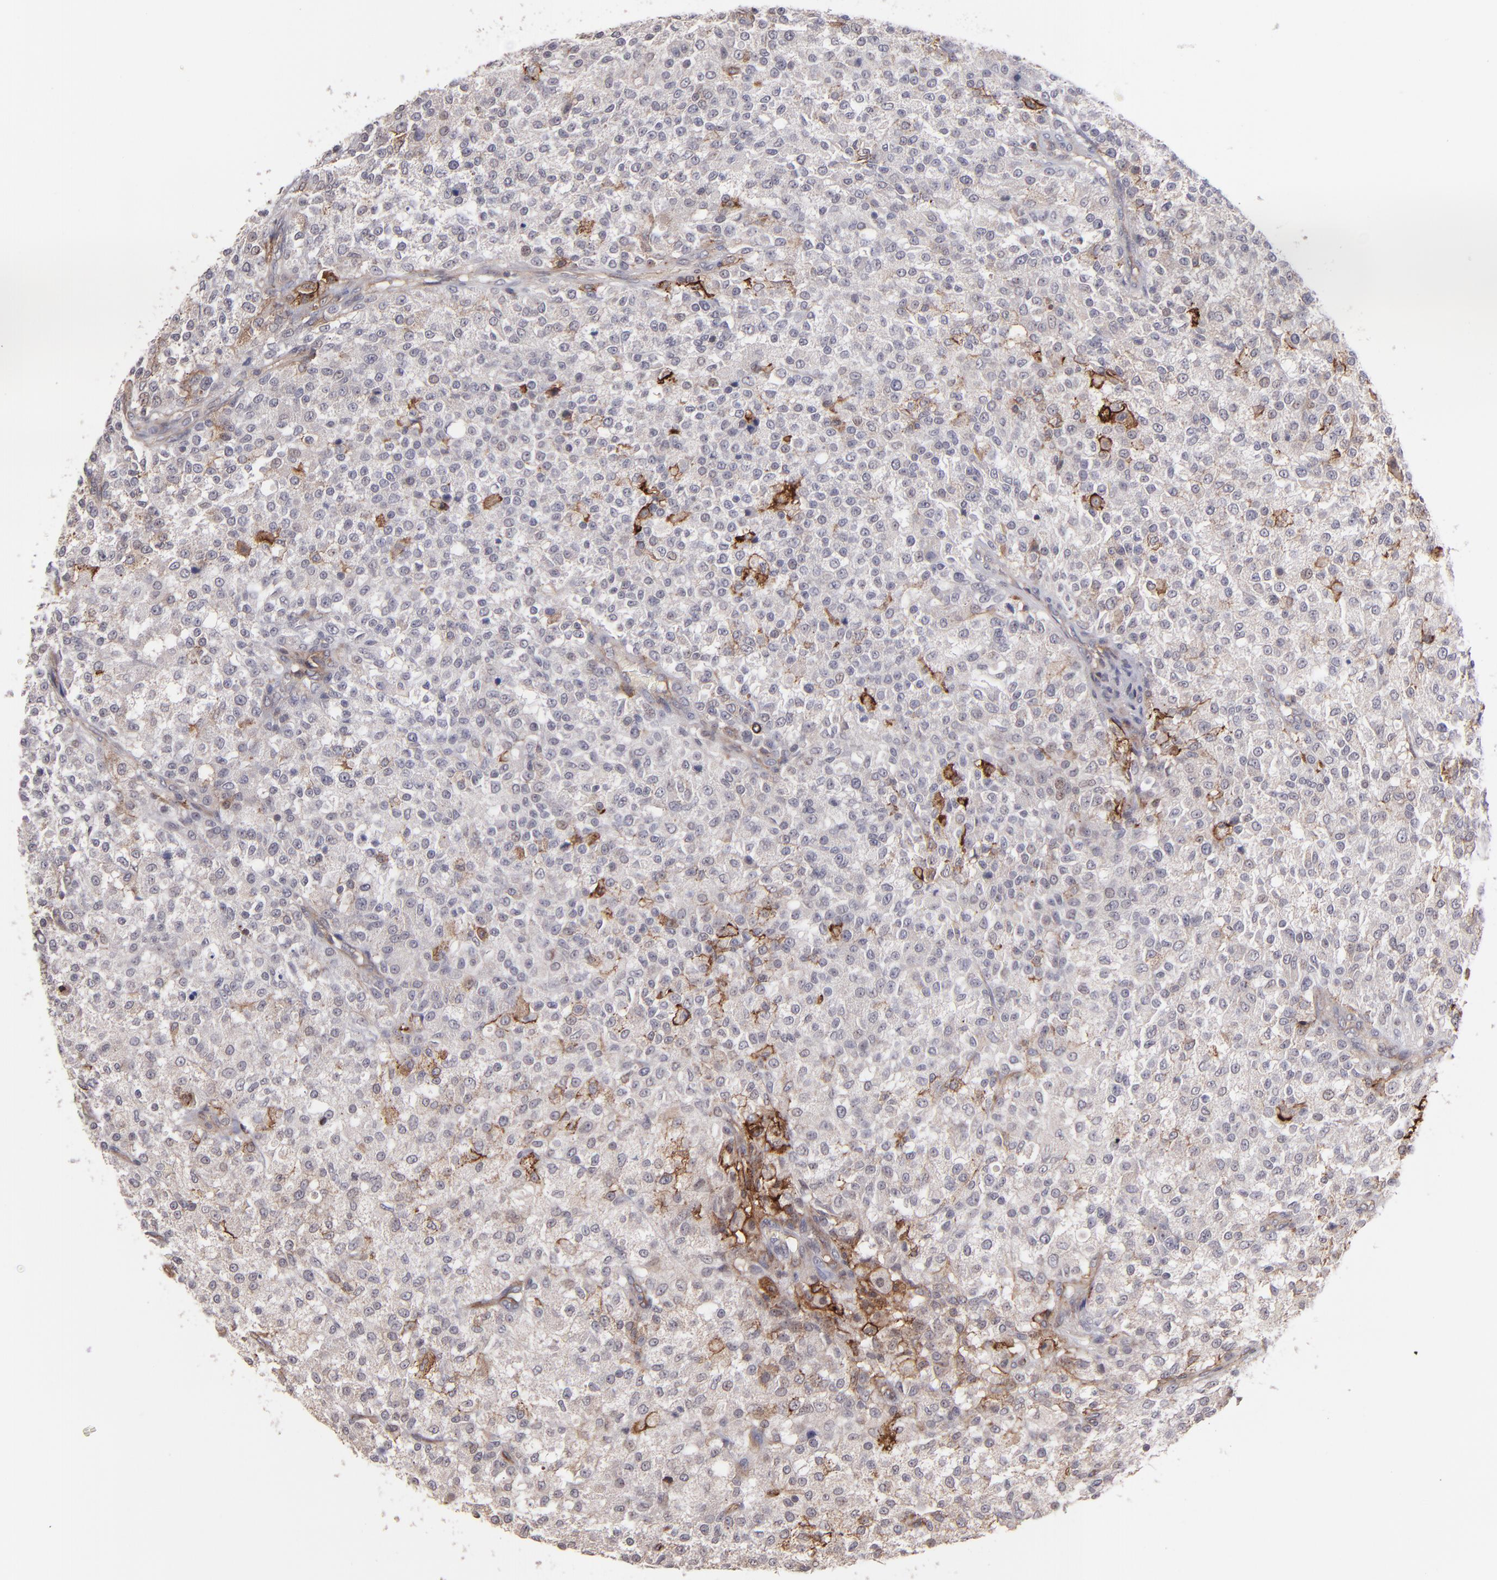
{"staining": {"intensity": "negative", "quantity": "none", "location": "none"}, "tissue": "testis cancer", "cell_type": "Tumor cells", "image_type": "cancer", "snomed": [{"axis": "morphology", "description": "Seminoma, NOS"}, {"axis": "topography", "description": "Testis"}], "caption": "Tumor cells show no significant protein staining in testis cancer. (Stains: DAB immunohistochemistry (IHC) with hematoxylin counter stain, Microscopy: brightfield microscopy at high magnification).", "gene": "ICAM1", "patient": {"sex": "male", "age": 59}}